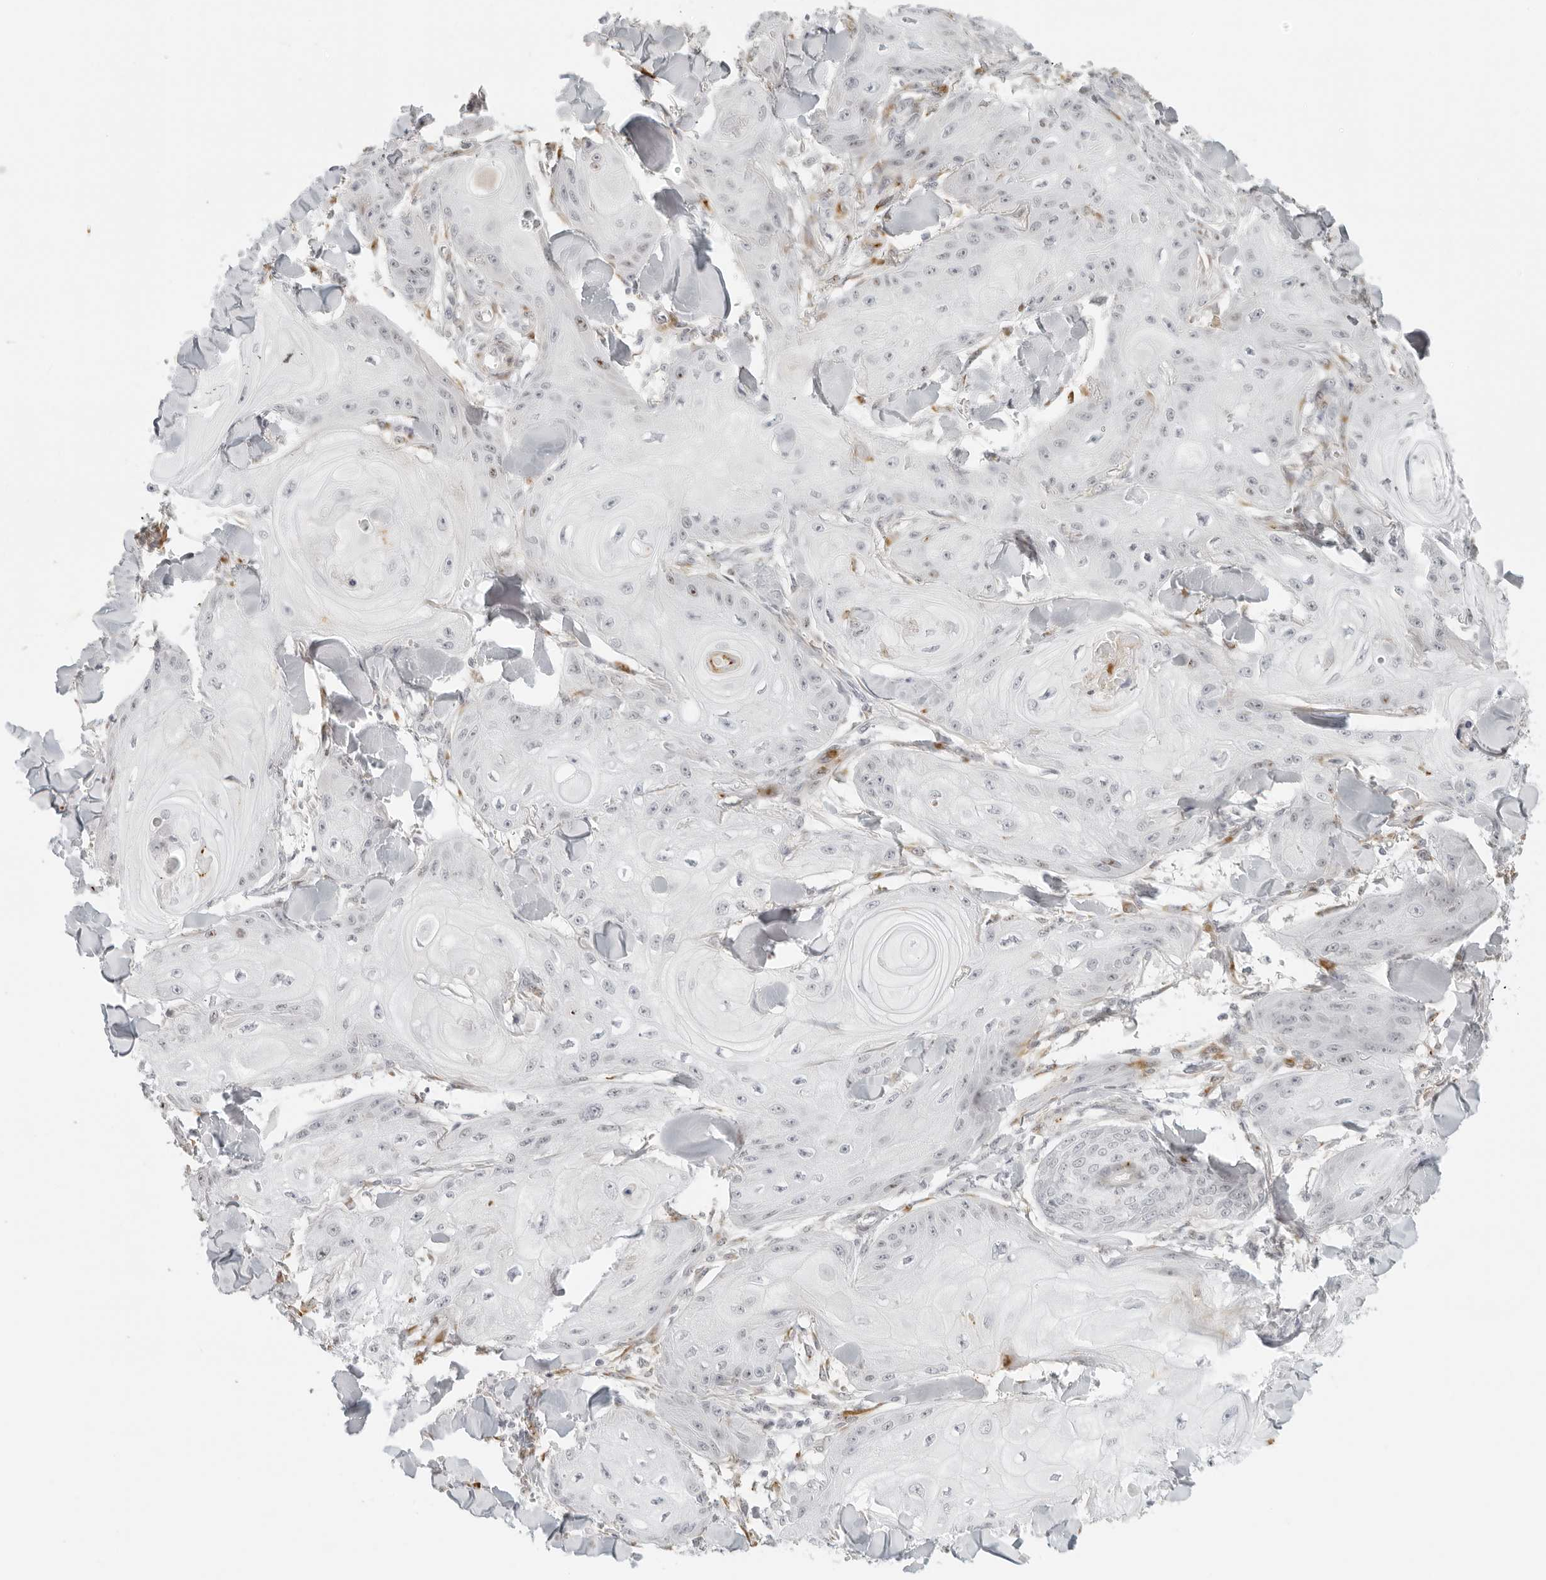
{"staining": {"intensity": "negative", "quantity": "none", "location": "none"}, "tissue": "skin cancer", "cell_type": "Tumor cells", "image_type": "cancer", "snomed": [{"axis": "morphology", "description": "Squamous cell carcinoma, NOS"}, {"axis": "topography", "description": "Skin"}], "caption": "This is an immunohistochemistry (IHC) micrograph of human skin squamous cell carcinoma. There is no positivity in tumor cells.", "gene": "ZNF678", "patient": {"sex": "male", "age": 74}}